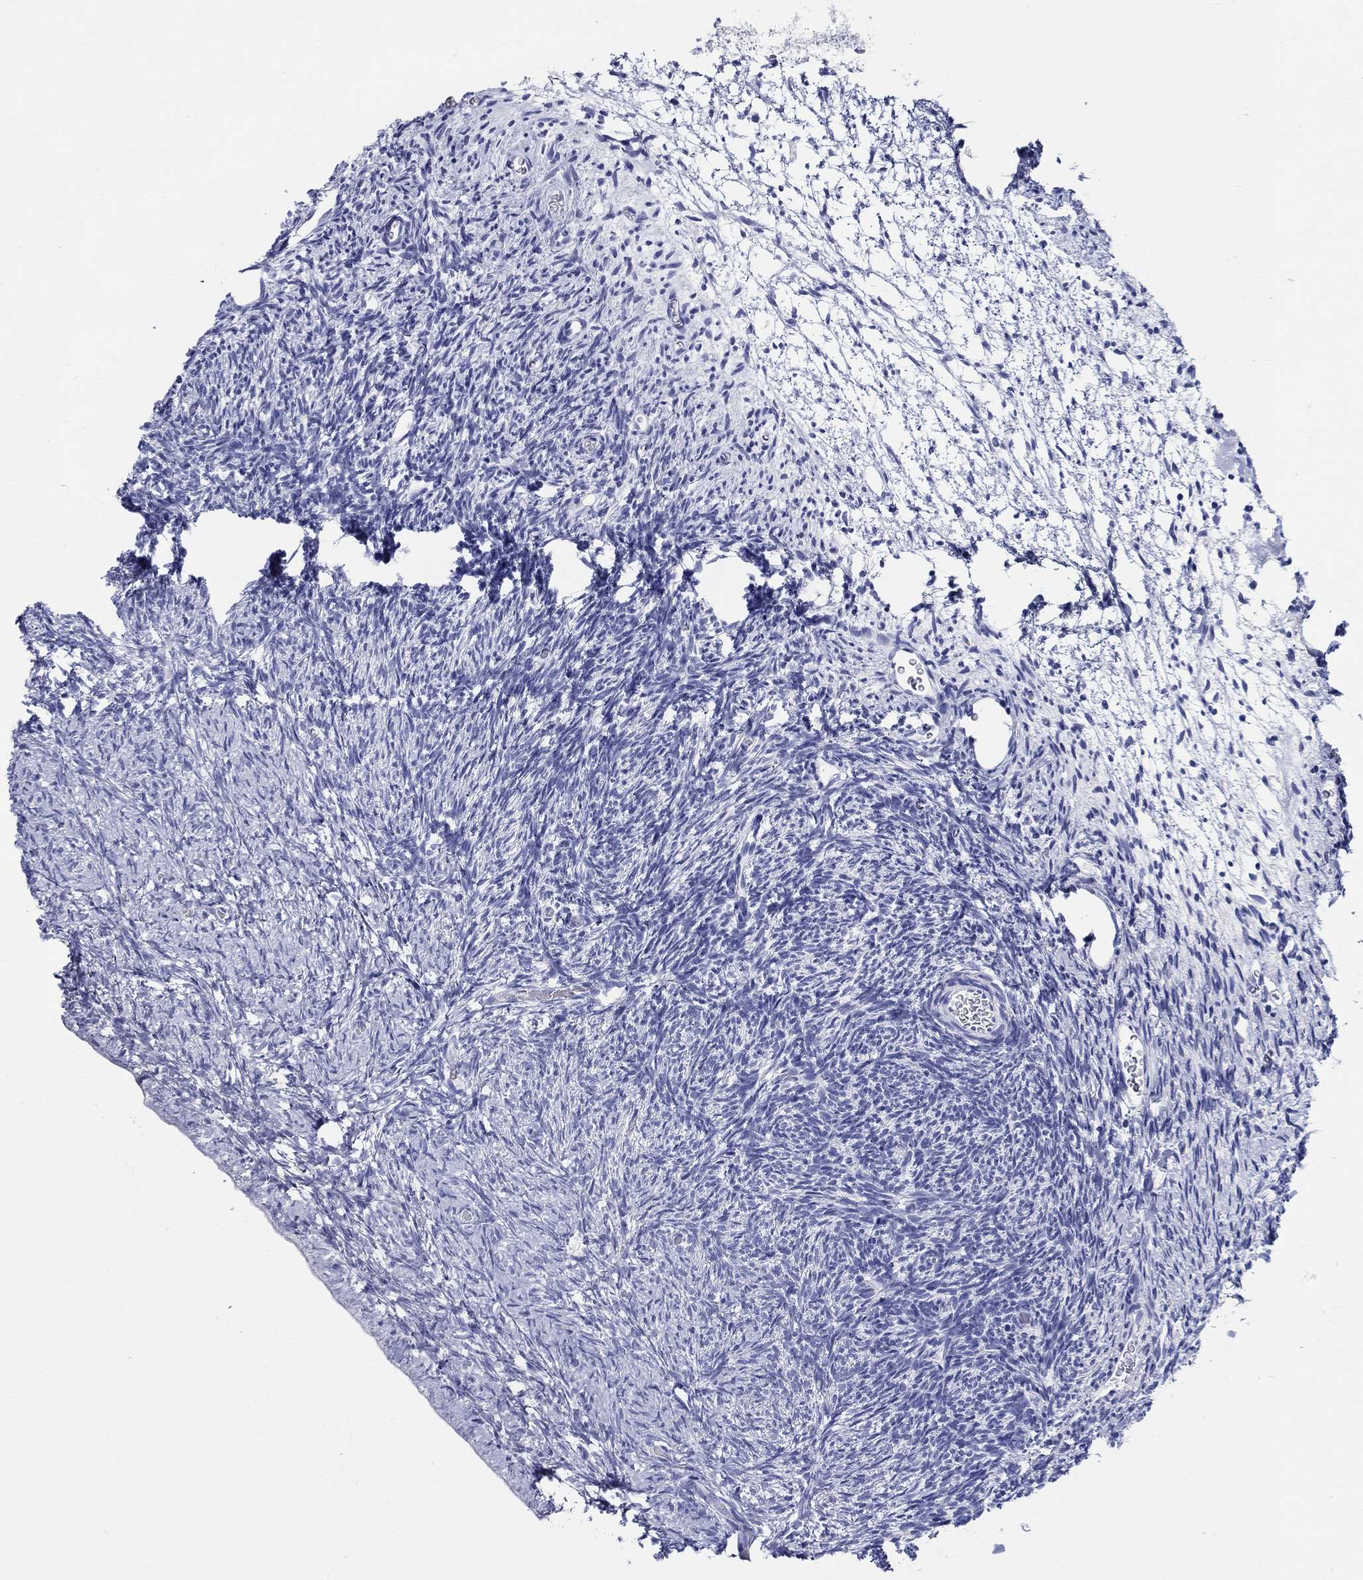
{"staining": {"intensity": "negative", "quantity": "none", "location": "none"}, "tissue": "ovary", "cell_type": "Follicle cells", "image_type": "normal", "snomed": [{"axis": "morphology", "description": "Normal tissue, NOS"}, {"axis": "topography", "description": "Ovary"}], "caption": "The micrograph reveals no significant positivity in follicle cells of ovary.", "gene": "LAMP5", "patient": {"sex": "female", "age": 39}}